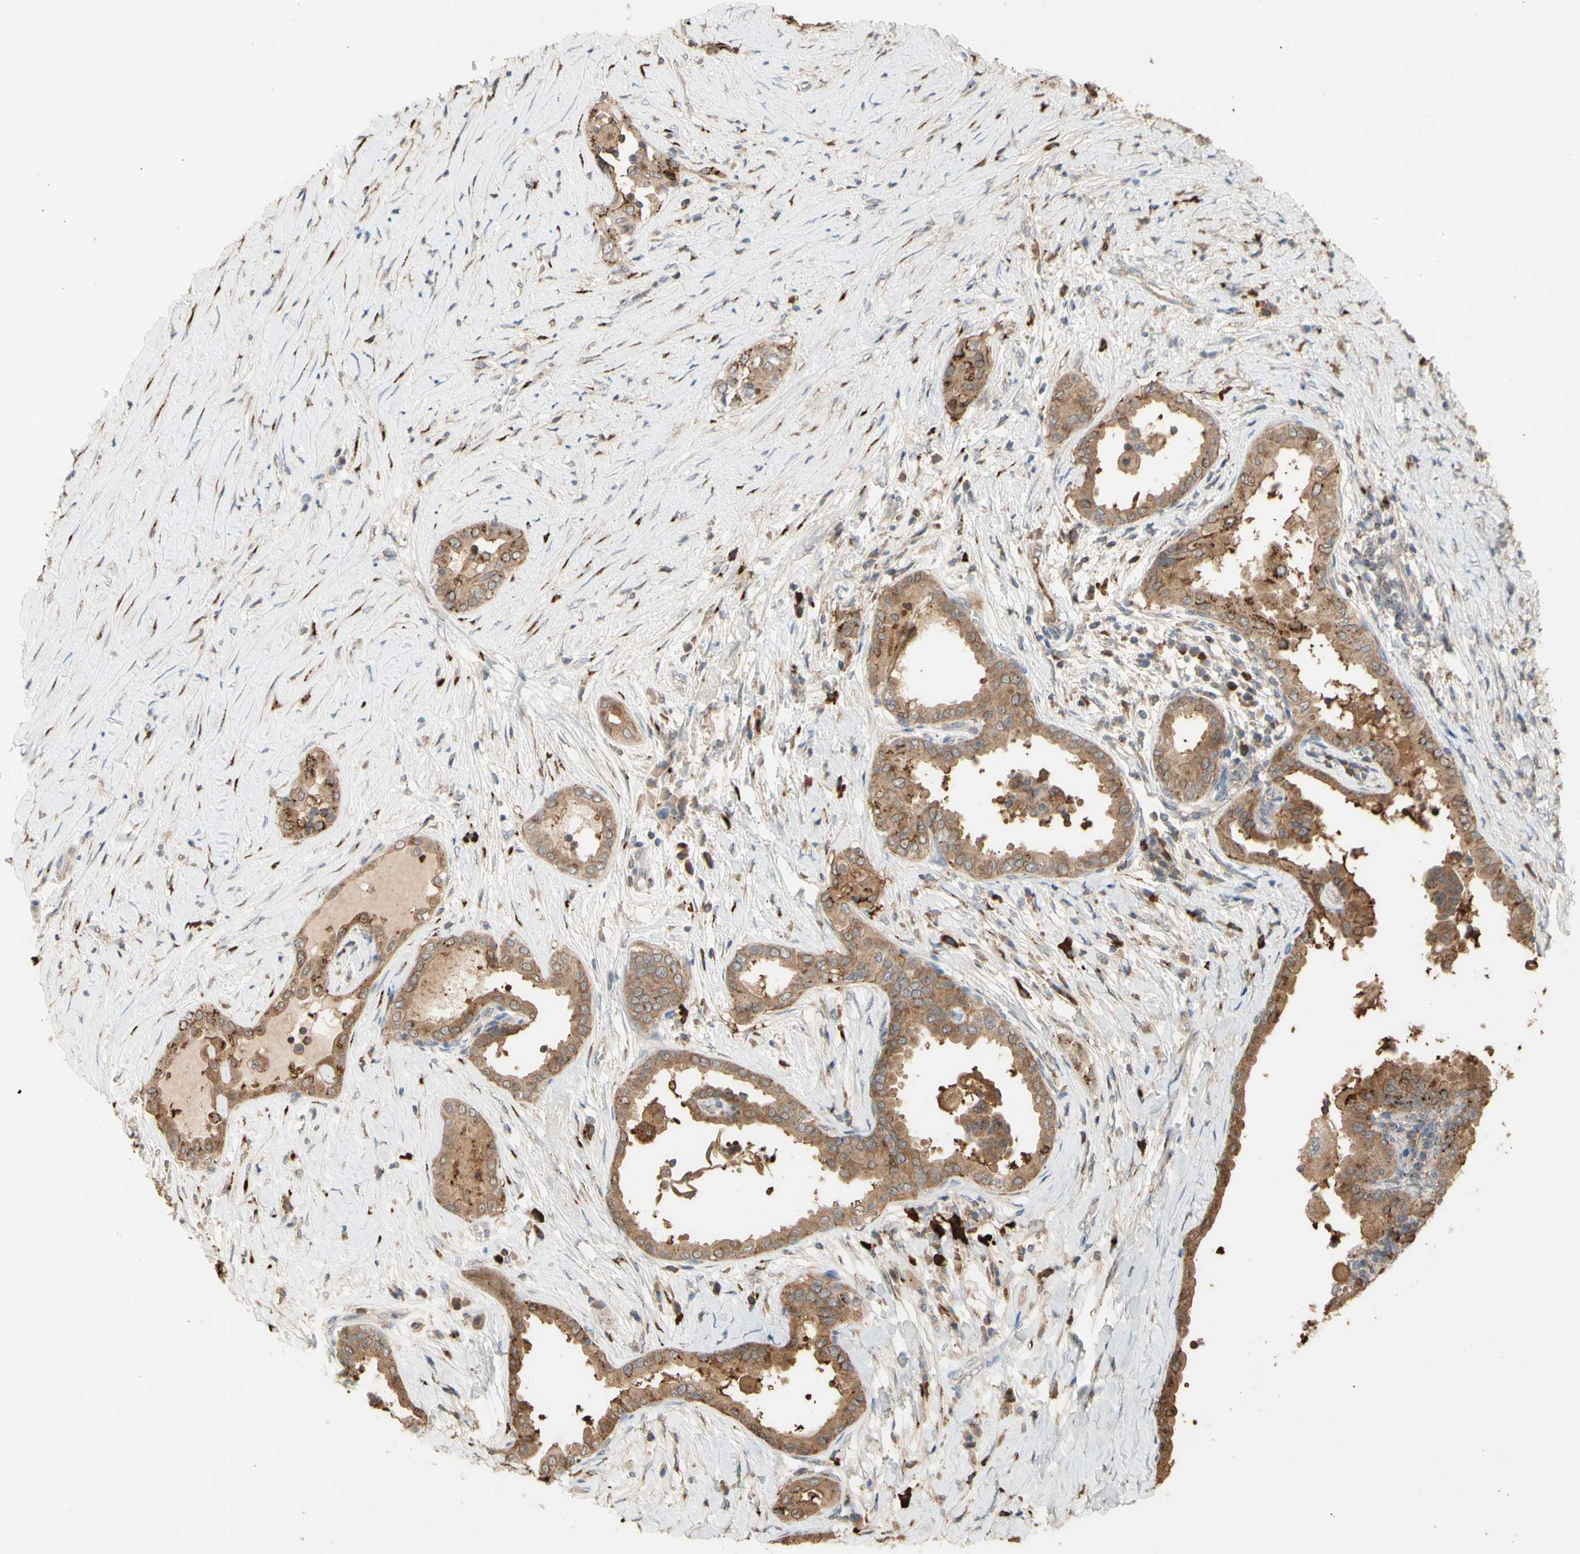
{"staining": {"intensity": "moderate", "quantity": ">75%", "location": "cytoplasmic/membranous"}, "tissue": "thyroid cancer", "cell_type": "Tumor cells", "image_type": "cancer", "snomed": [{"axis": "morphology", "description": "Papillary adenocarcinoma, NOS"}, {"axis": "topography", "description": "Thyroid gland"}], "caption": "Human papillary adenocarcinoma (thyroid) stained with a protein marker demonstrates moderate staining in tumor cells.", "gene": "GALNT5", "patient": {"sex": "male", "age": 33}}